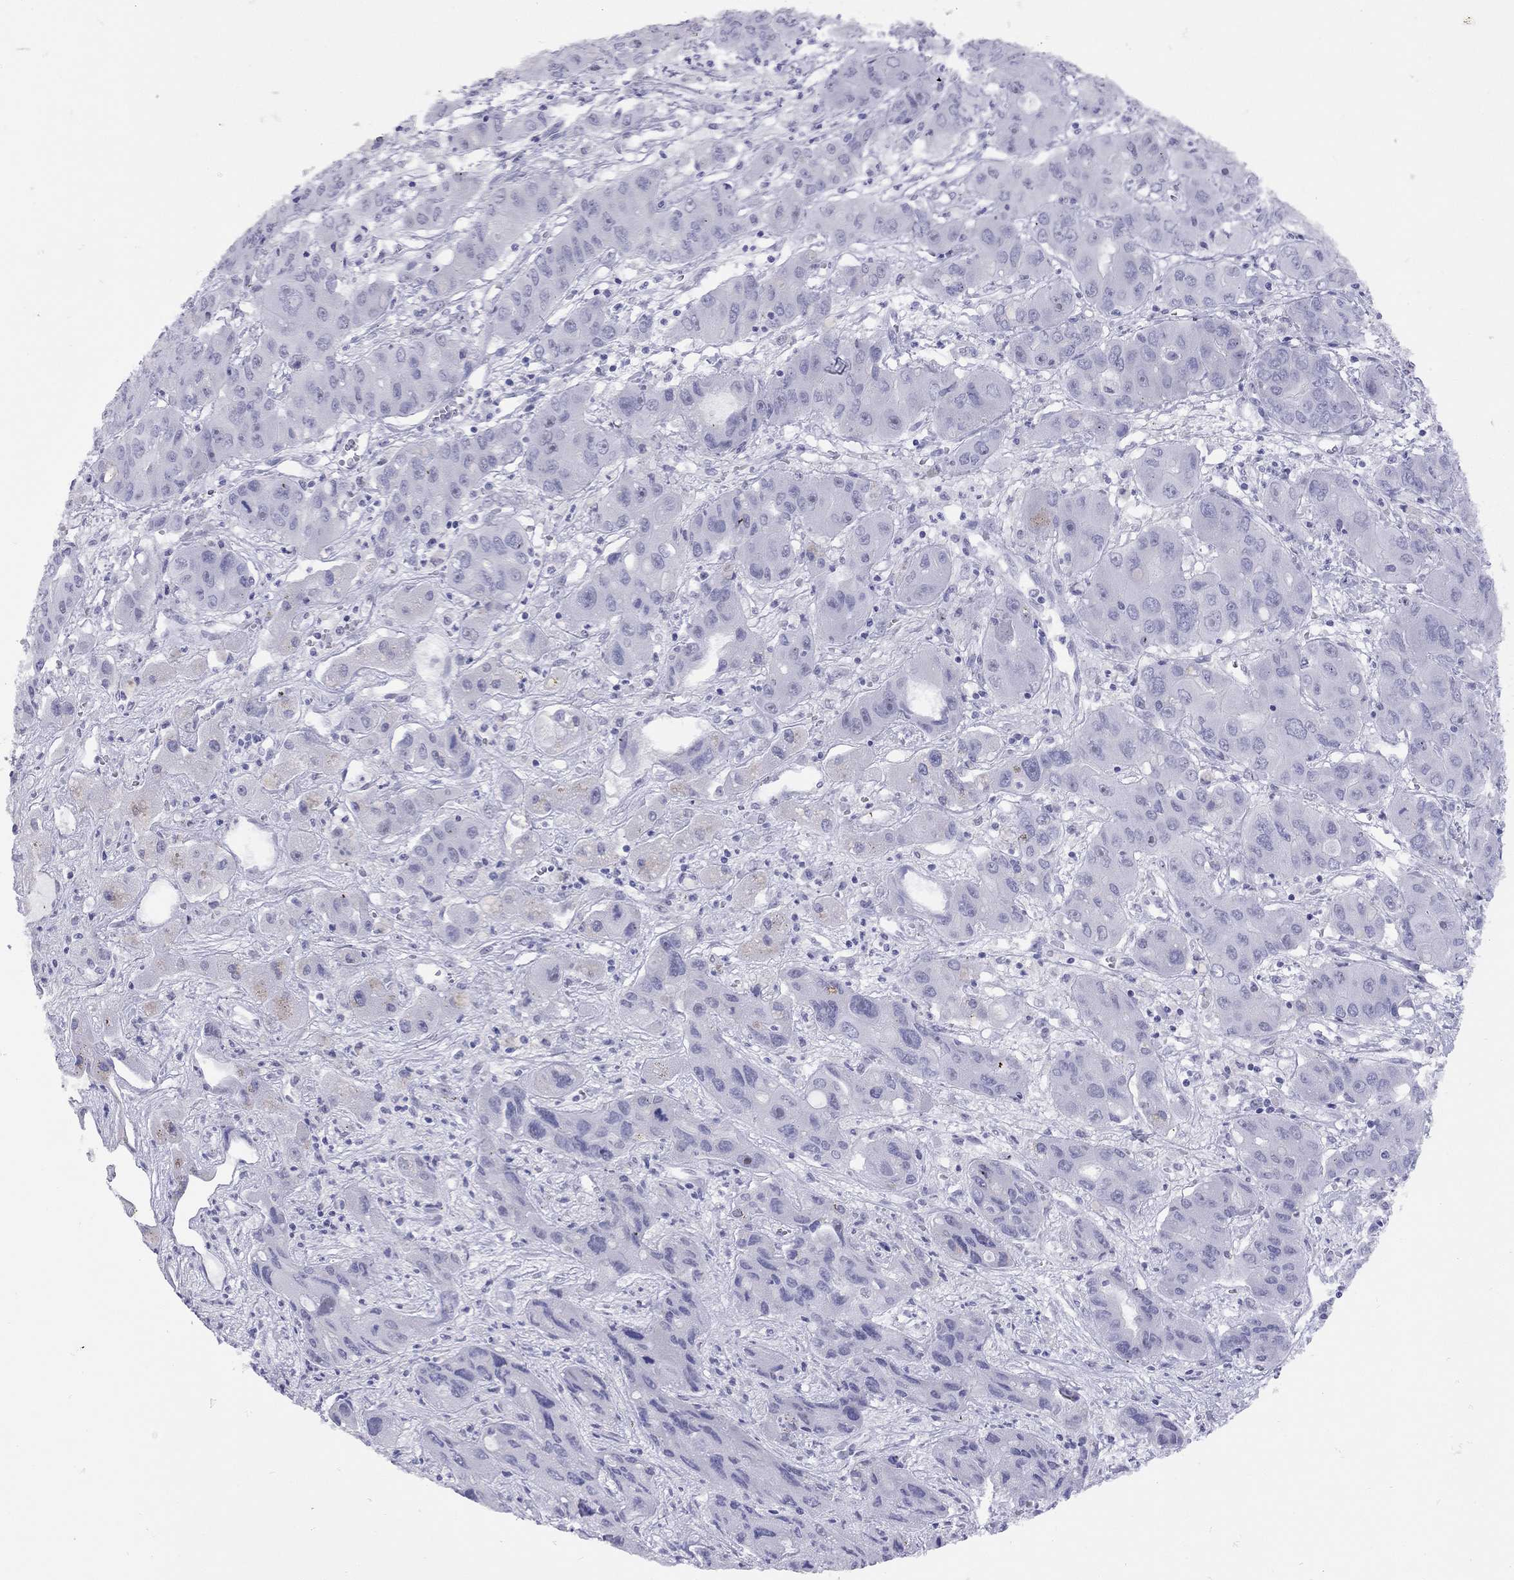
{"staining": {"intensity": "negative", "quantity": "none", "location": "none"}, "tissue": "liver cancer", "cell_type": "Tumor cells", "image_type": "cancer", "snomed": [{"axis": "morphology", "description": "Cholangiocarcinoma"}, {"axis": "topography", "description": "Liver"}], "caption": "IHC photomicrograph of human cholangiocarcinoma (liver) stained for a protein (brown), which reveals no positivity in tumor cells.", "gene": "LYAR", "patient": {"sex": "male", "age": 67}}